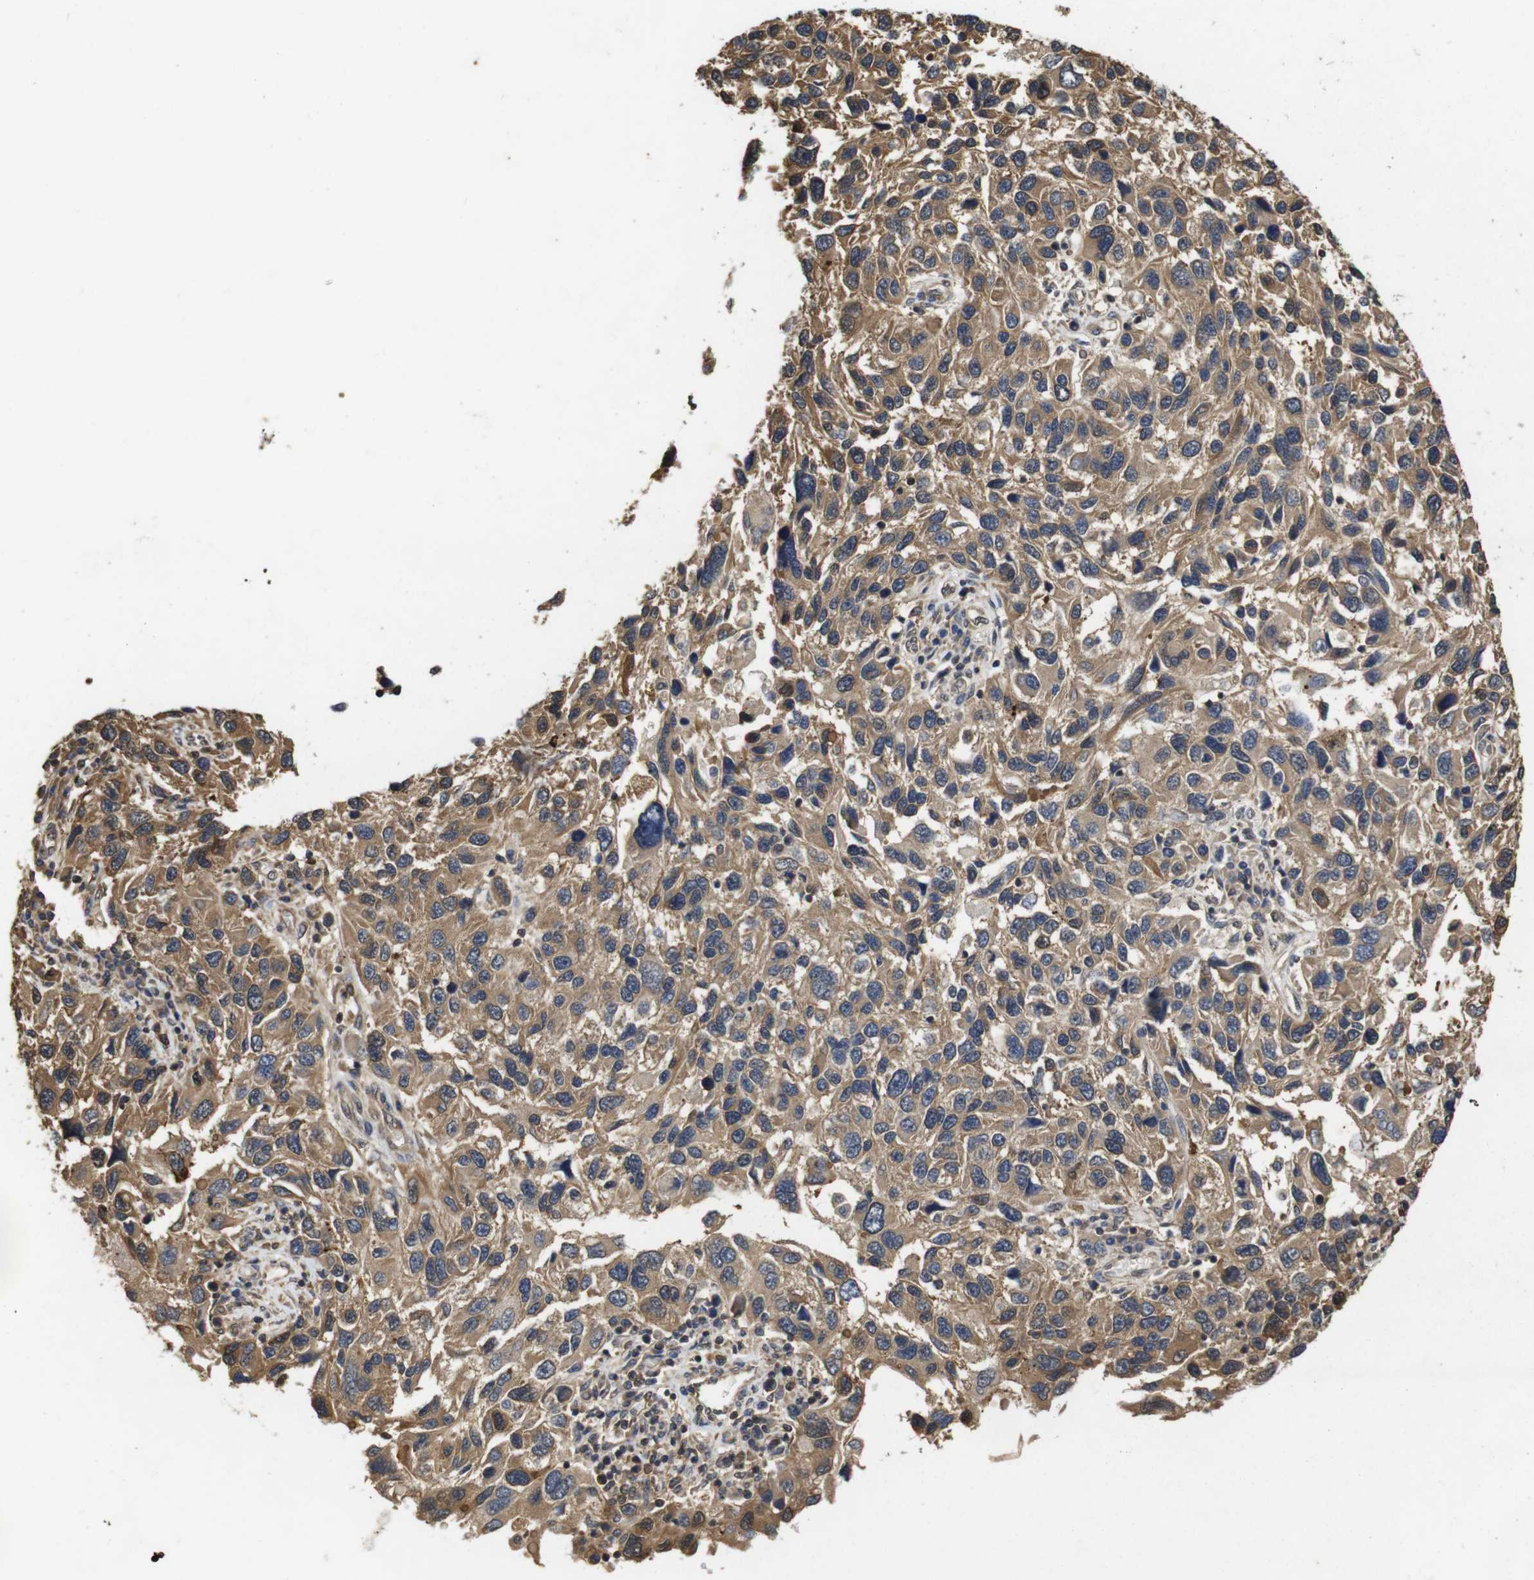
{"staining": {"intensity": "moderate", "quantity": ">75%", "location": "cytoplasmic/membranous"}, "tissue": "melanoma", "cell_type": "Tumor cells", "image_type": "cancer", "snomed": [{"axis": "morphology", "description": "Malignant melanoma, NOS"}, {"axis": "topography", "description": "Skin"}], "caption": "Immunohistochemistry (IHC) of human malignant melanoma reveals medium levels of moderate cytoplasmic/membranous expression in about >75% of tumor cells. The protein is shown in brown color, while the nuclei are stained blue.", "gene": "SUMO3", "patient": {"sex": "male", "age": 53}}